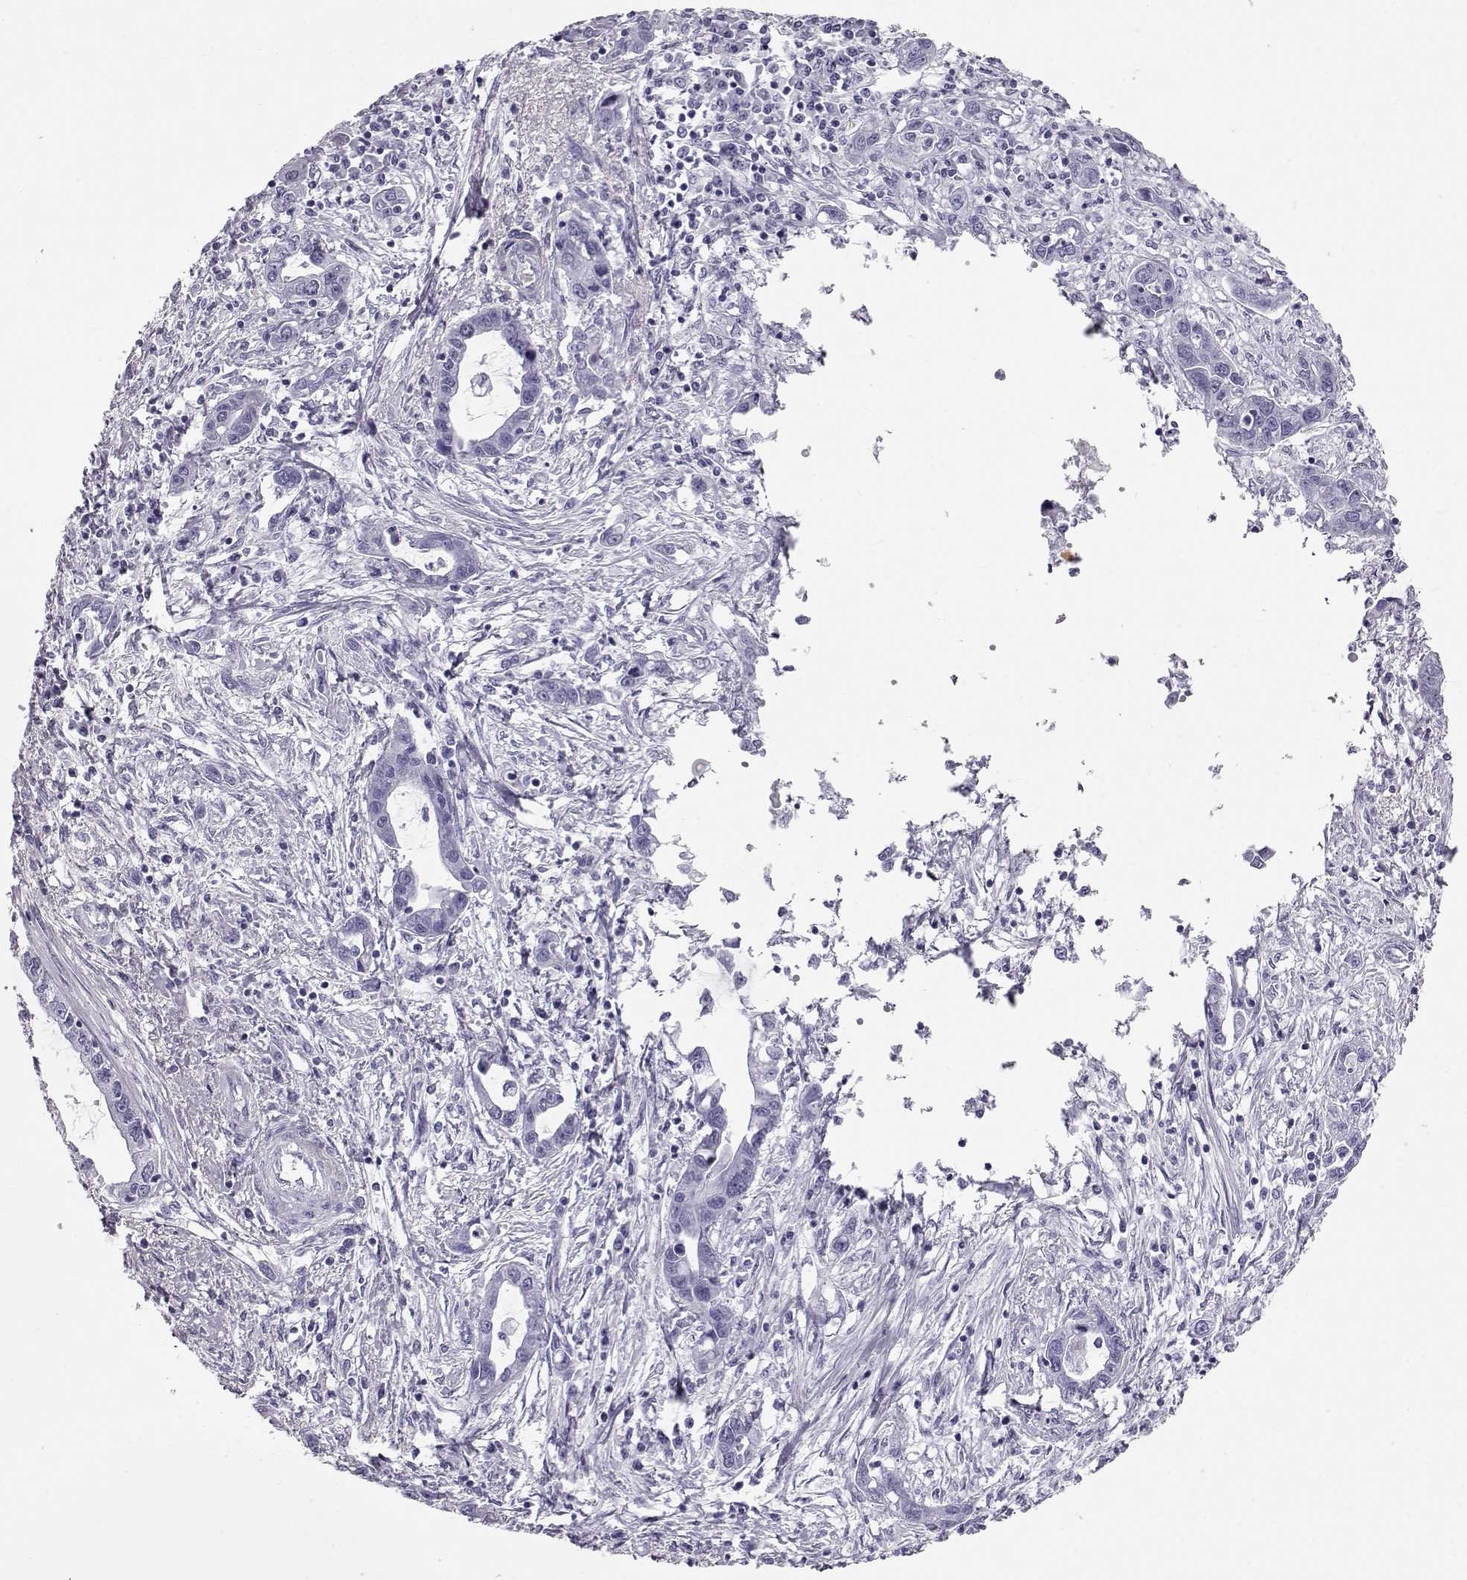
{"staining": {"intensity": "negative", "quantity": "none", "location": "none"}, "tissue": "liver cancer", "cell_type": "Tumor cells", "image_type": "cancer", "snomed": [{"axis": "morphology", "description": "Cholangiocarcinoma"}, {"axis": "topography", "description": "Liver"}], "caption": "The immunohistochemistry photomicrograph has no significant expression in tumor cells of liver cholangiocarcinoma tissue. (DAB immunohistochemistry visualized using brightfield microscopy, high magnification).", "gene": "RD3", "patient": {"sex": "male", "age": 58}}